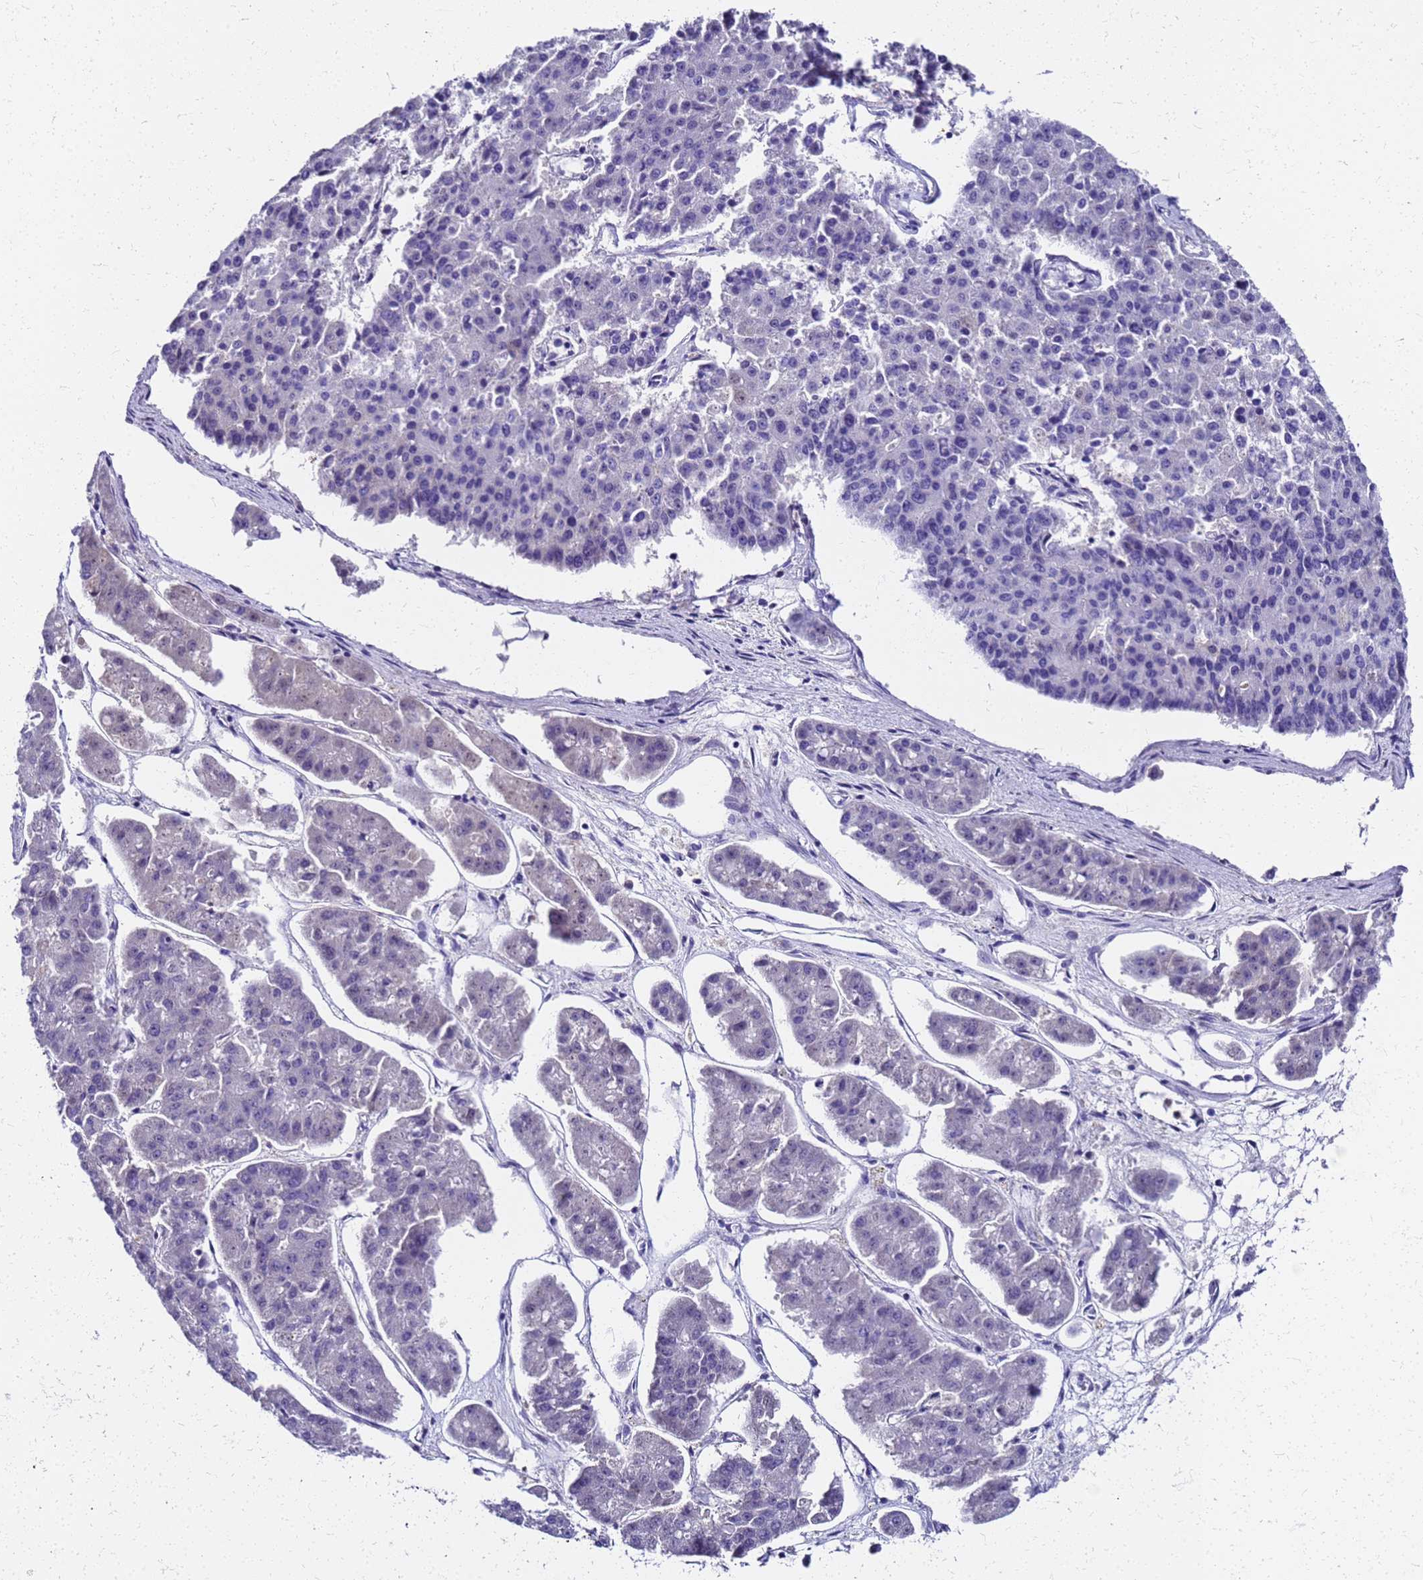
{"staining": {"intensity": "negative", "quantity": "none", "location": "none"}, "tissue": "pancreatic cancer", "cell_type": "Tumor cells", "image_type": "cancer", "snomed": [{"axis": "morphology", "description": "Adenocarcinoma, NOS"}, {"axis": "topography", "description": "Pancreas"}], "caption": "A high-resolution image shows IHC staining of pancreatic cancer (adenocarcinoma), which demonstrates no significant positivity in tumor cells.", "gene": "SMIM21", "patient": {"sex": "male", "age": 50}}